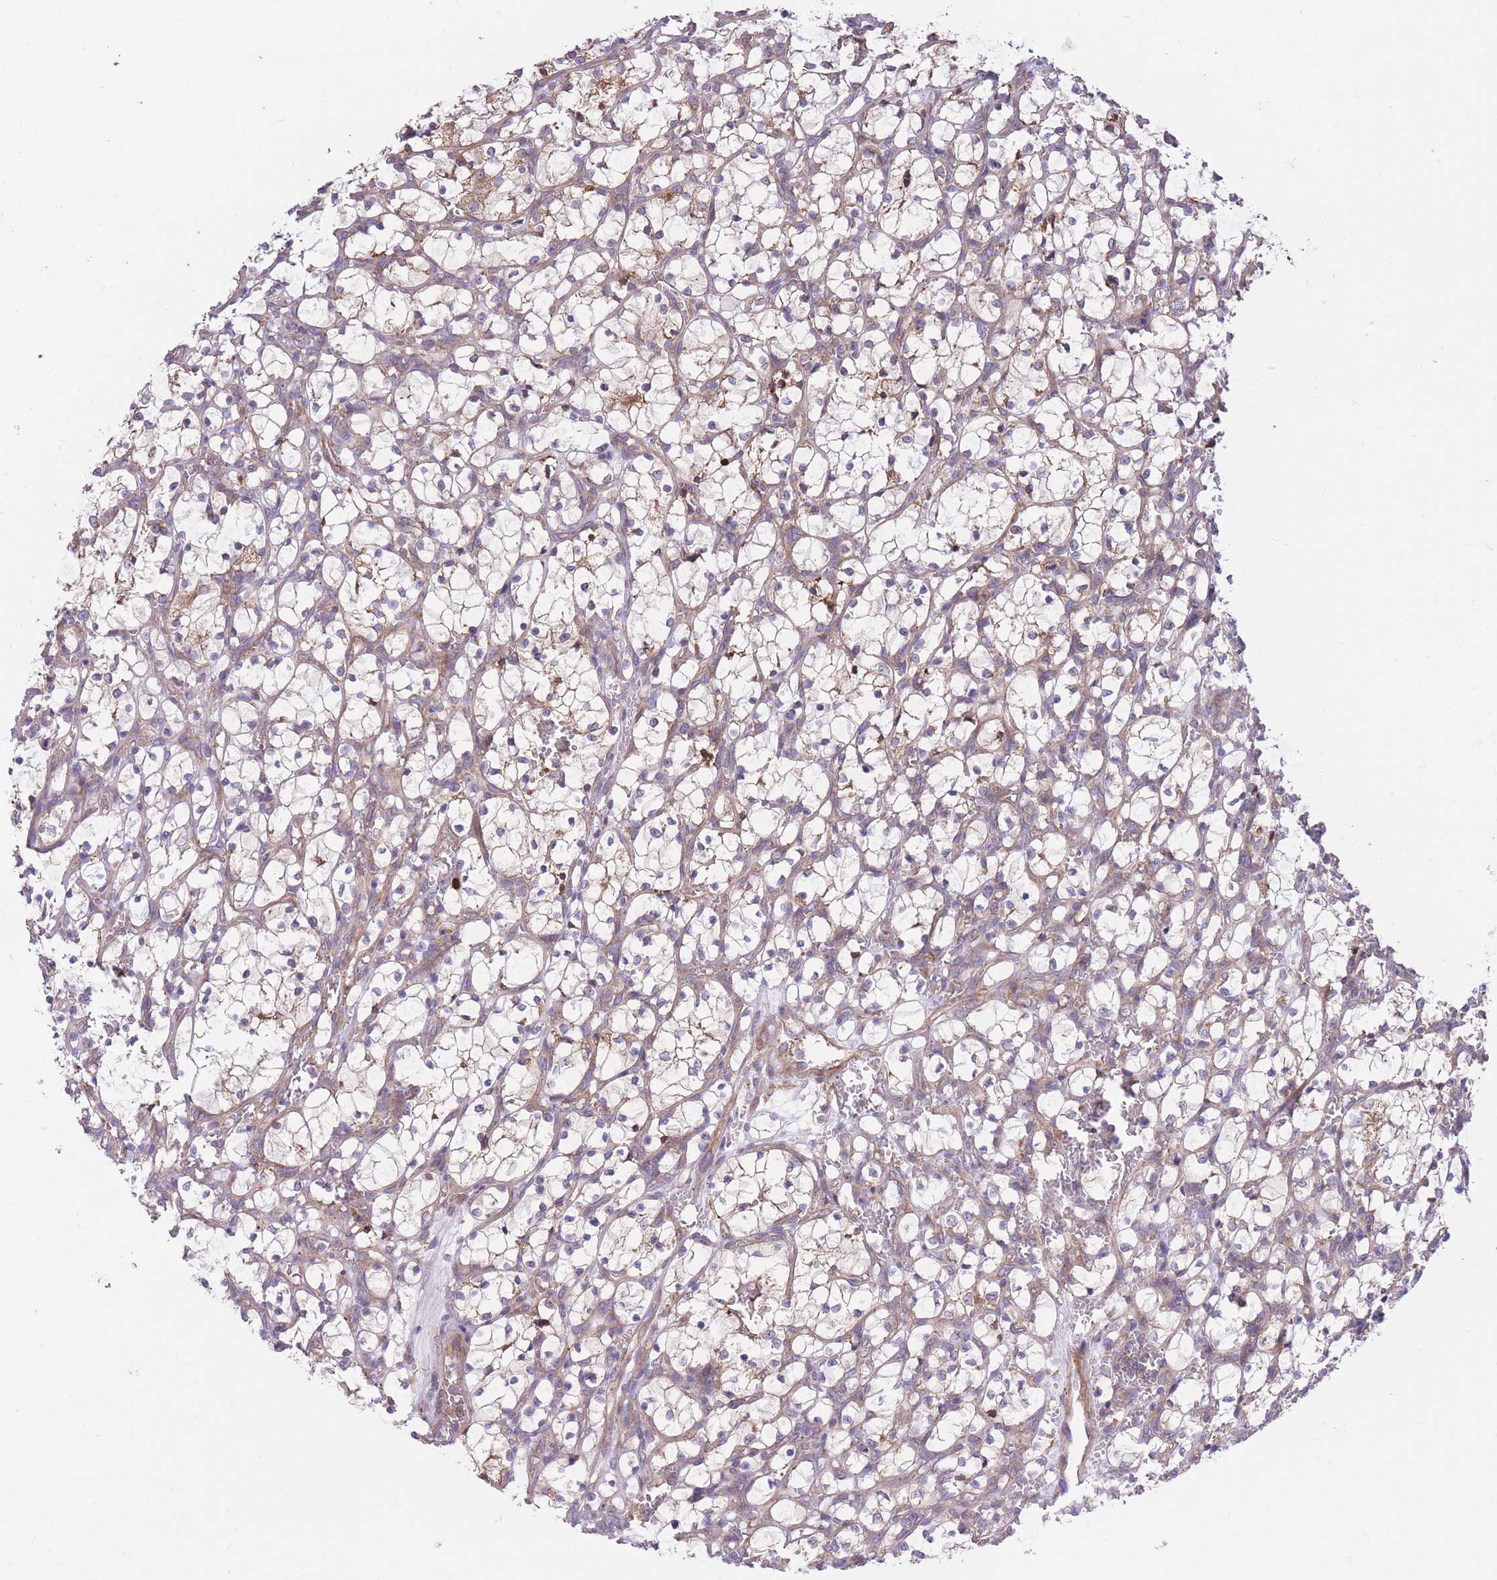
{"staining": {"intensity": "weak", "quantity": "25%-75%", "location": "cytoplasmic/membranous"}, "tissue": "renal cancer", "cell_type": "Tumor cells", "image_type": "cancer", "snomed": [{"axis": "morphology", "description": "Adenocarcinoma, NOS"}, {"axis": "topography", "description": "Kidney"}], "caption": "Immunohistochemical staining of adenocarcinoma (renal) demonstrates low levels of weak cytoplasmic/membranous protein positivity in about 25%-75% of tumor cells.", "gene": "ATP13A2", "patient": {"sex": "female", "age": 69}}